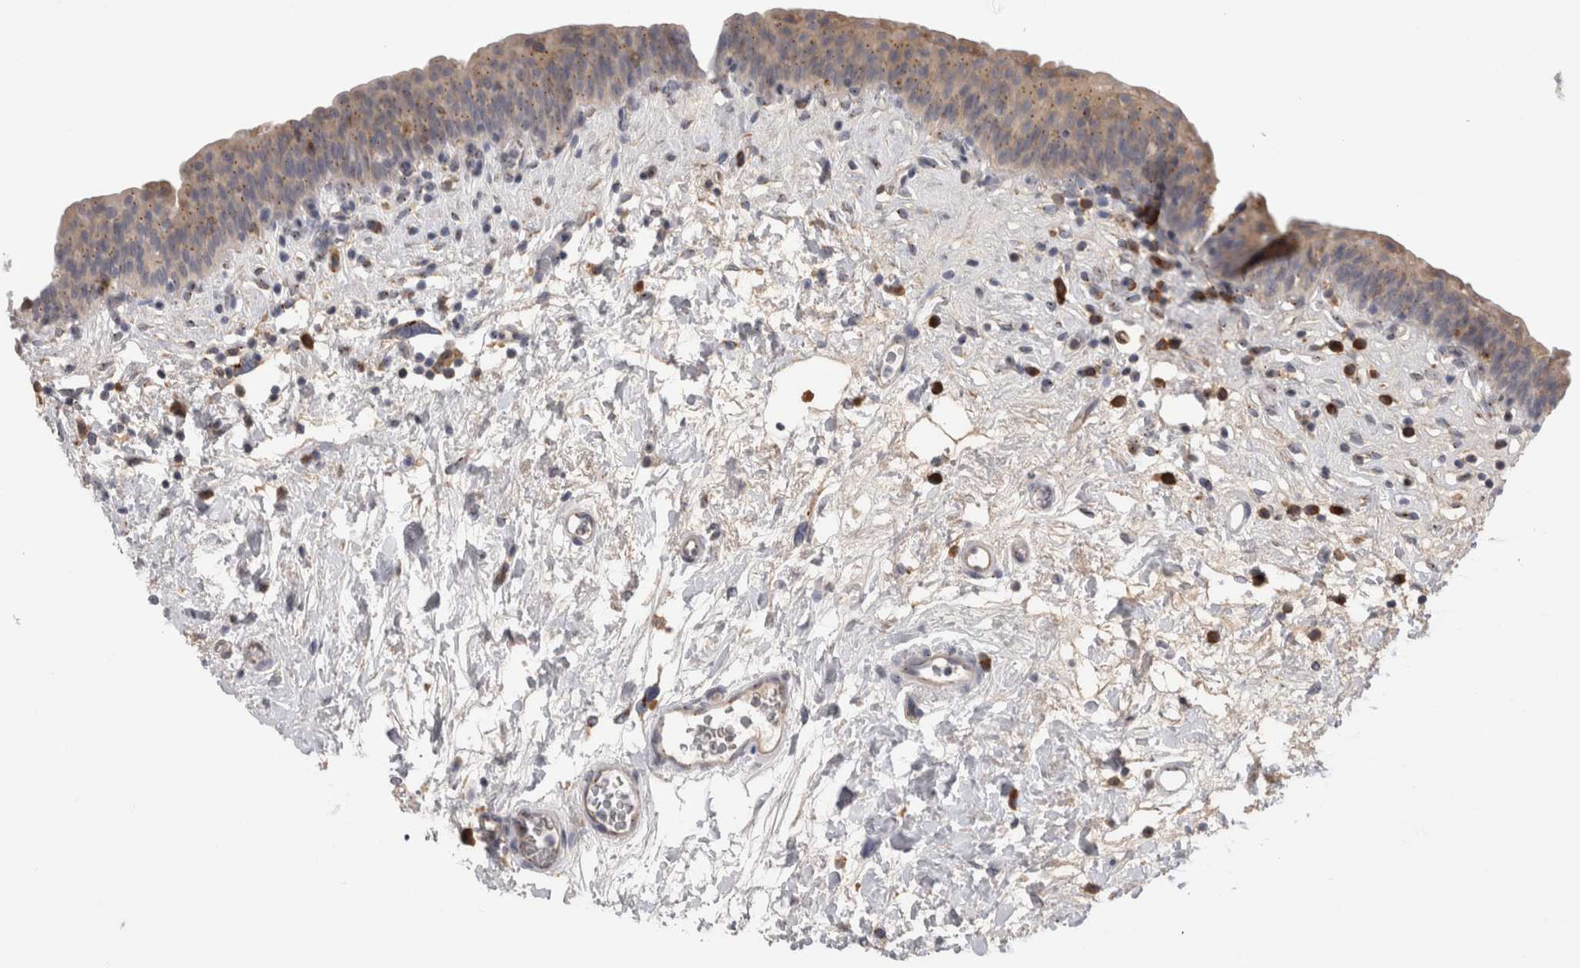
{"staining": {"intensity": "weak", "quantity": "25%-75%", "location": "cytoplasmic/membranous"}, "tissue": "urinary bladder", "cell_type": "Urothelial cells", "image_type": "normal", "snomed": [{"axis": "morphology", "description": "Normal tissue, NOS"}, {"axis": "topography", "description": "Urinary bladder"}], "caption": "Urinary bladder stained for a protein reveals weak cytoplasmic/membranous positivity in urothelial cells. The staining was performed using DAB, with brown indicating positive protein expression. Nuclei are stained blue with hematoxylin.", "gene": "ZNF341", "patient": {"sex": "male", "age": 83}}